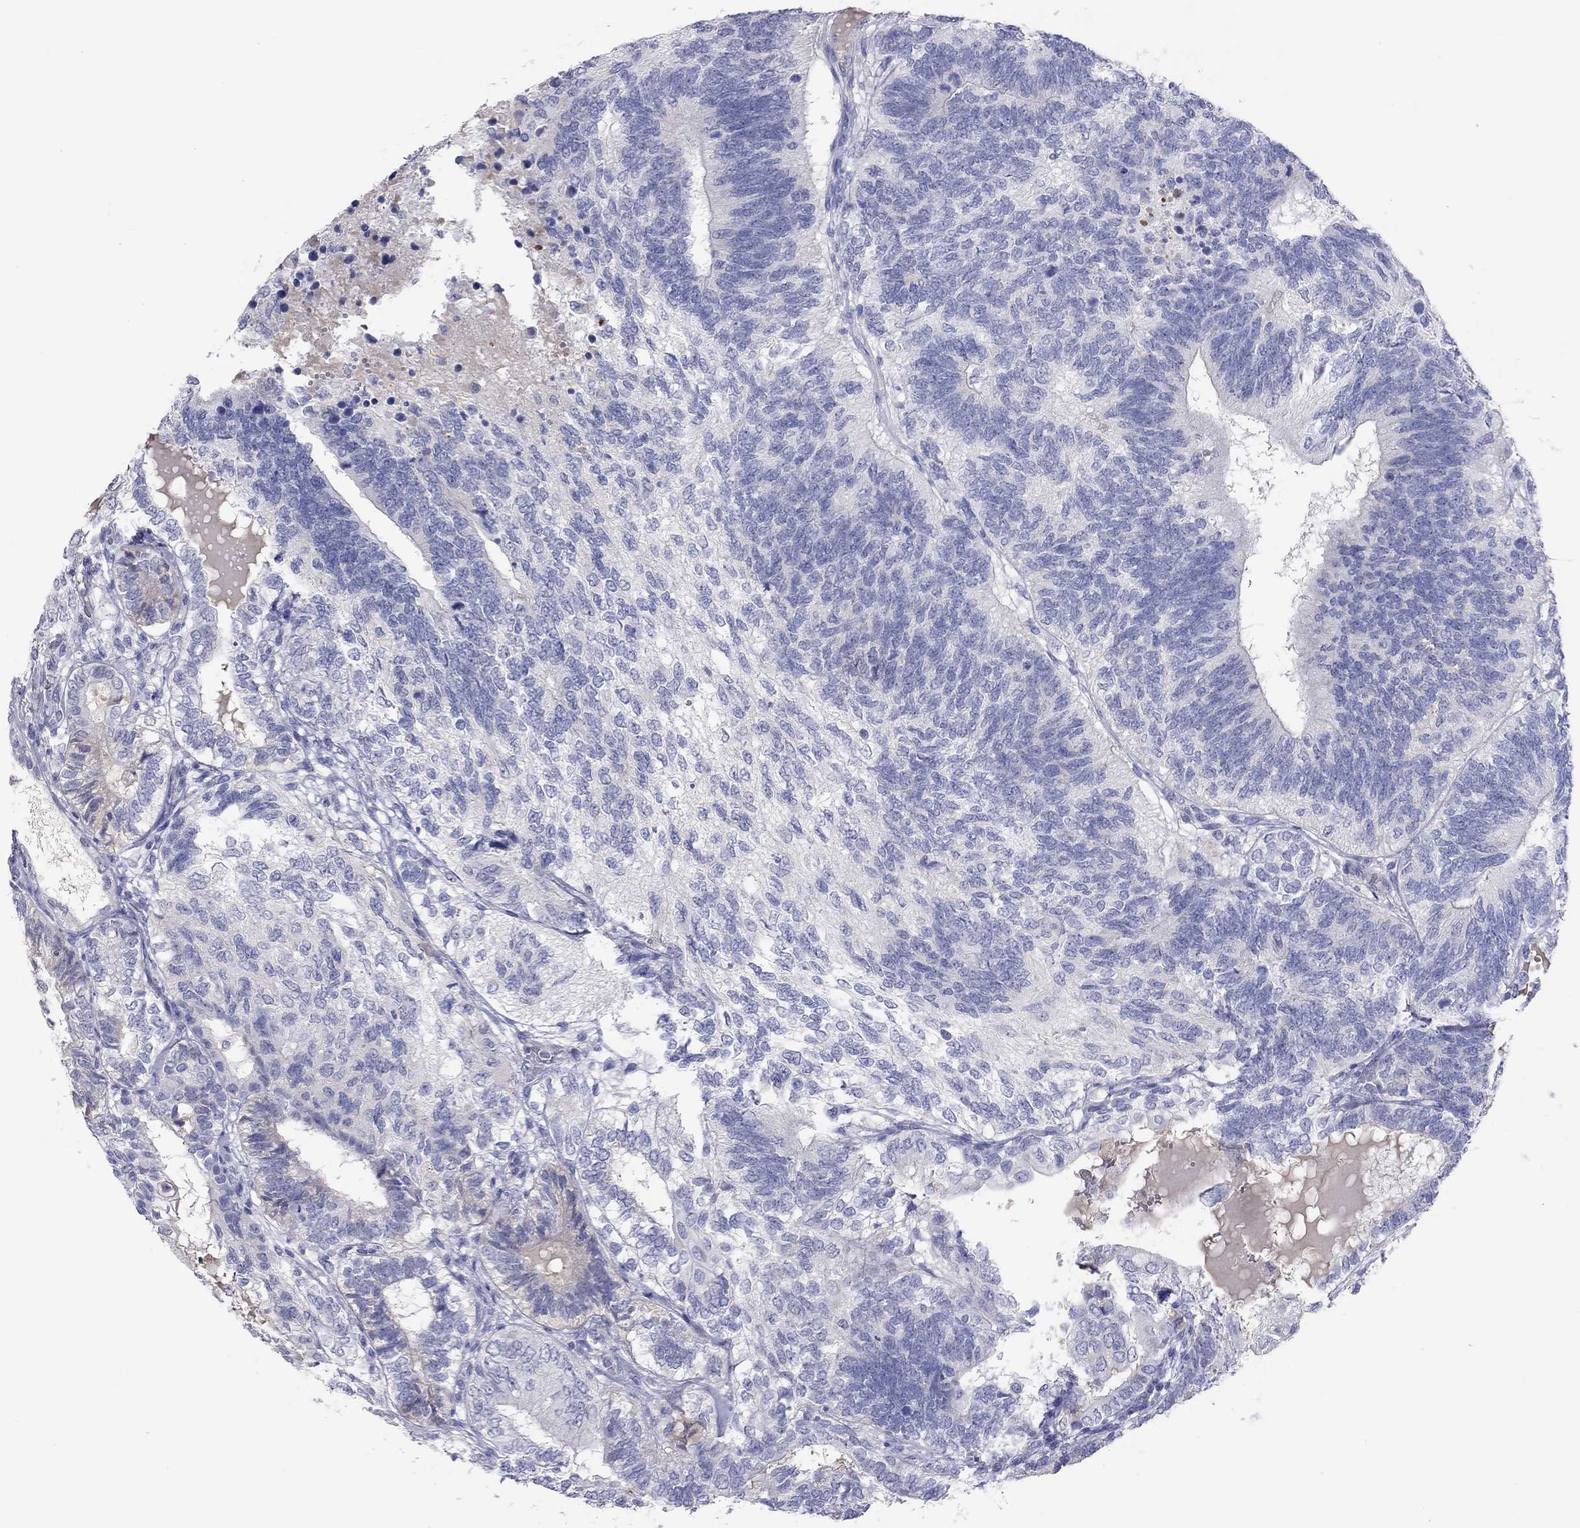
{"staining": {"intensity": "negative", "quantity": "none", "location": "none"}, "tissue": "testis cancer", "cell_type": "Tumor cells", "image_type": "cancer", "snomed": [{"axis": "morphology", "description": "Seminoma, NOS"}, {"axis": "morphology", "description": "Carcinoma, Embryonal, NOS"}, {"axis": "topography", "description": "Testis"}], "caption": "Testis seminoma stained for a protein using immunohistochemistry (IHC) shows no positivity tumor cells.", "gene": "ST7L", "patient": {"sex": "male", "age": 41}}